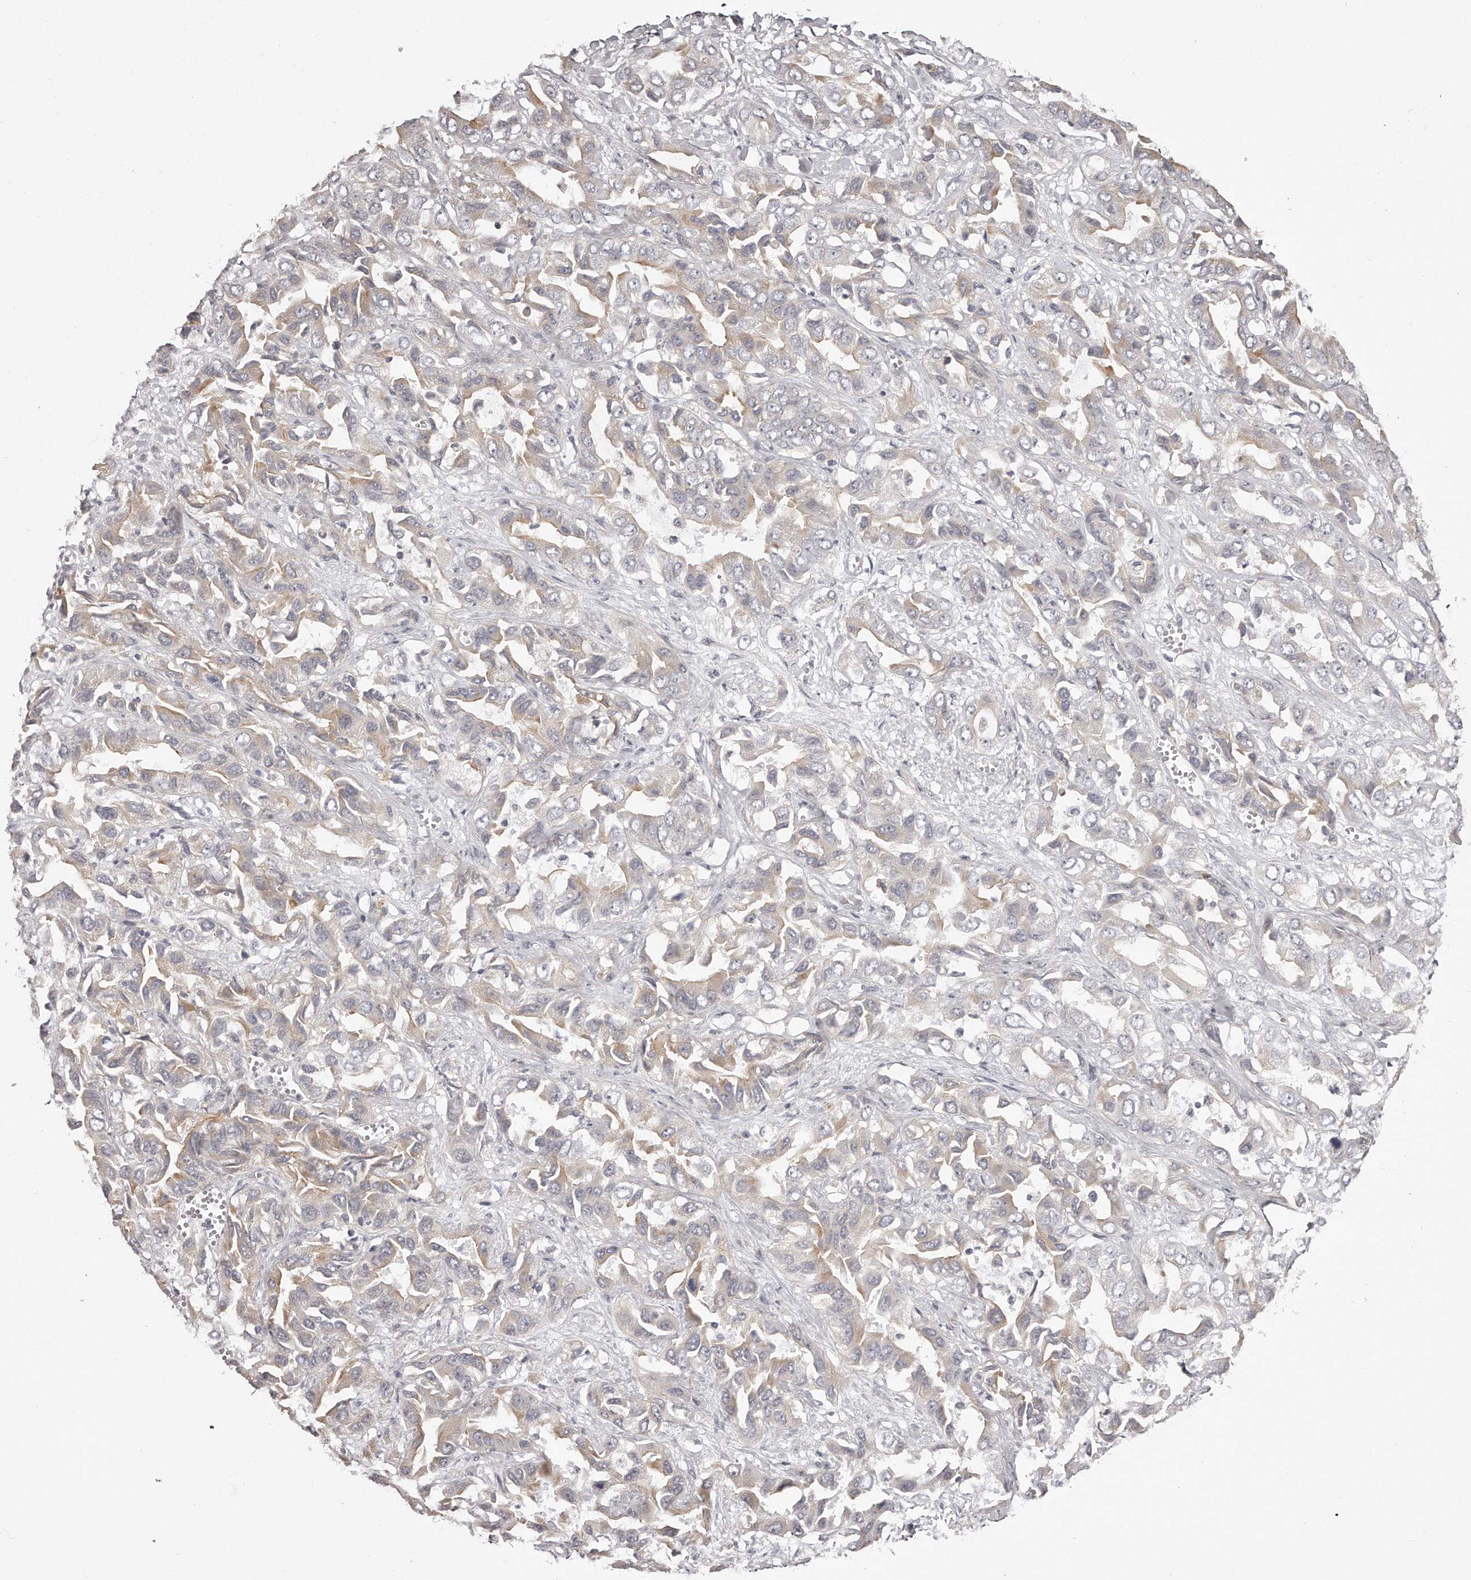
{"staining": {"intensity": "weak", "quantity": "<25%", "location": "cytoplasmic/membranous"}, "tissue": "liver cancer", "cell_type": "Tumor cells", "image_type": "cancer", "snomed": [{"axis": "morphology", "description": "Cholangiocarcinoma"}, {"axis": "topography", "description": "Liver"}], "caption": "This micrograph is of cholangiocarcinoma (liver) stained with immunohistochemistry (IHC) to label a protein in brown with the nuclei are counter-stained blue. There is no expression in tumor cells. Brightfield microscopy of immunohistochemistry stained with DAB (3,3'-diaminobenzidine) (brown) and hematoxylin (blue), captured at high magnification.", "gene": "TRAPPC14", "patient": {"sex": "female", "age": 52}}